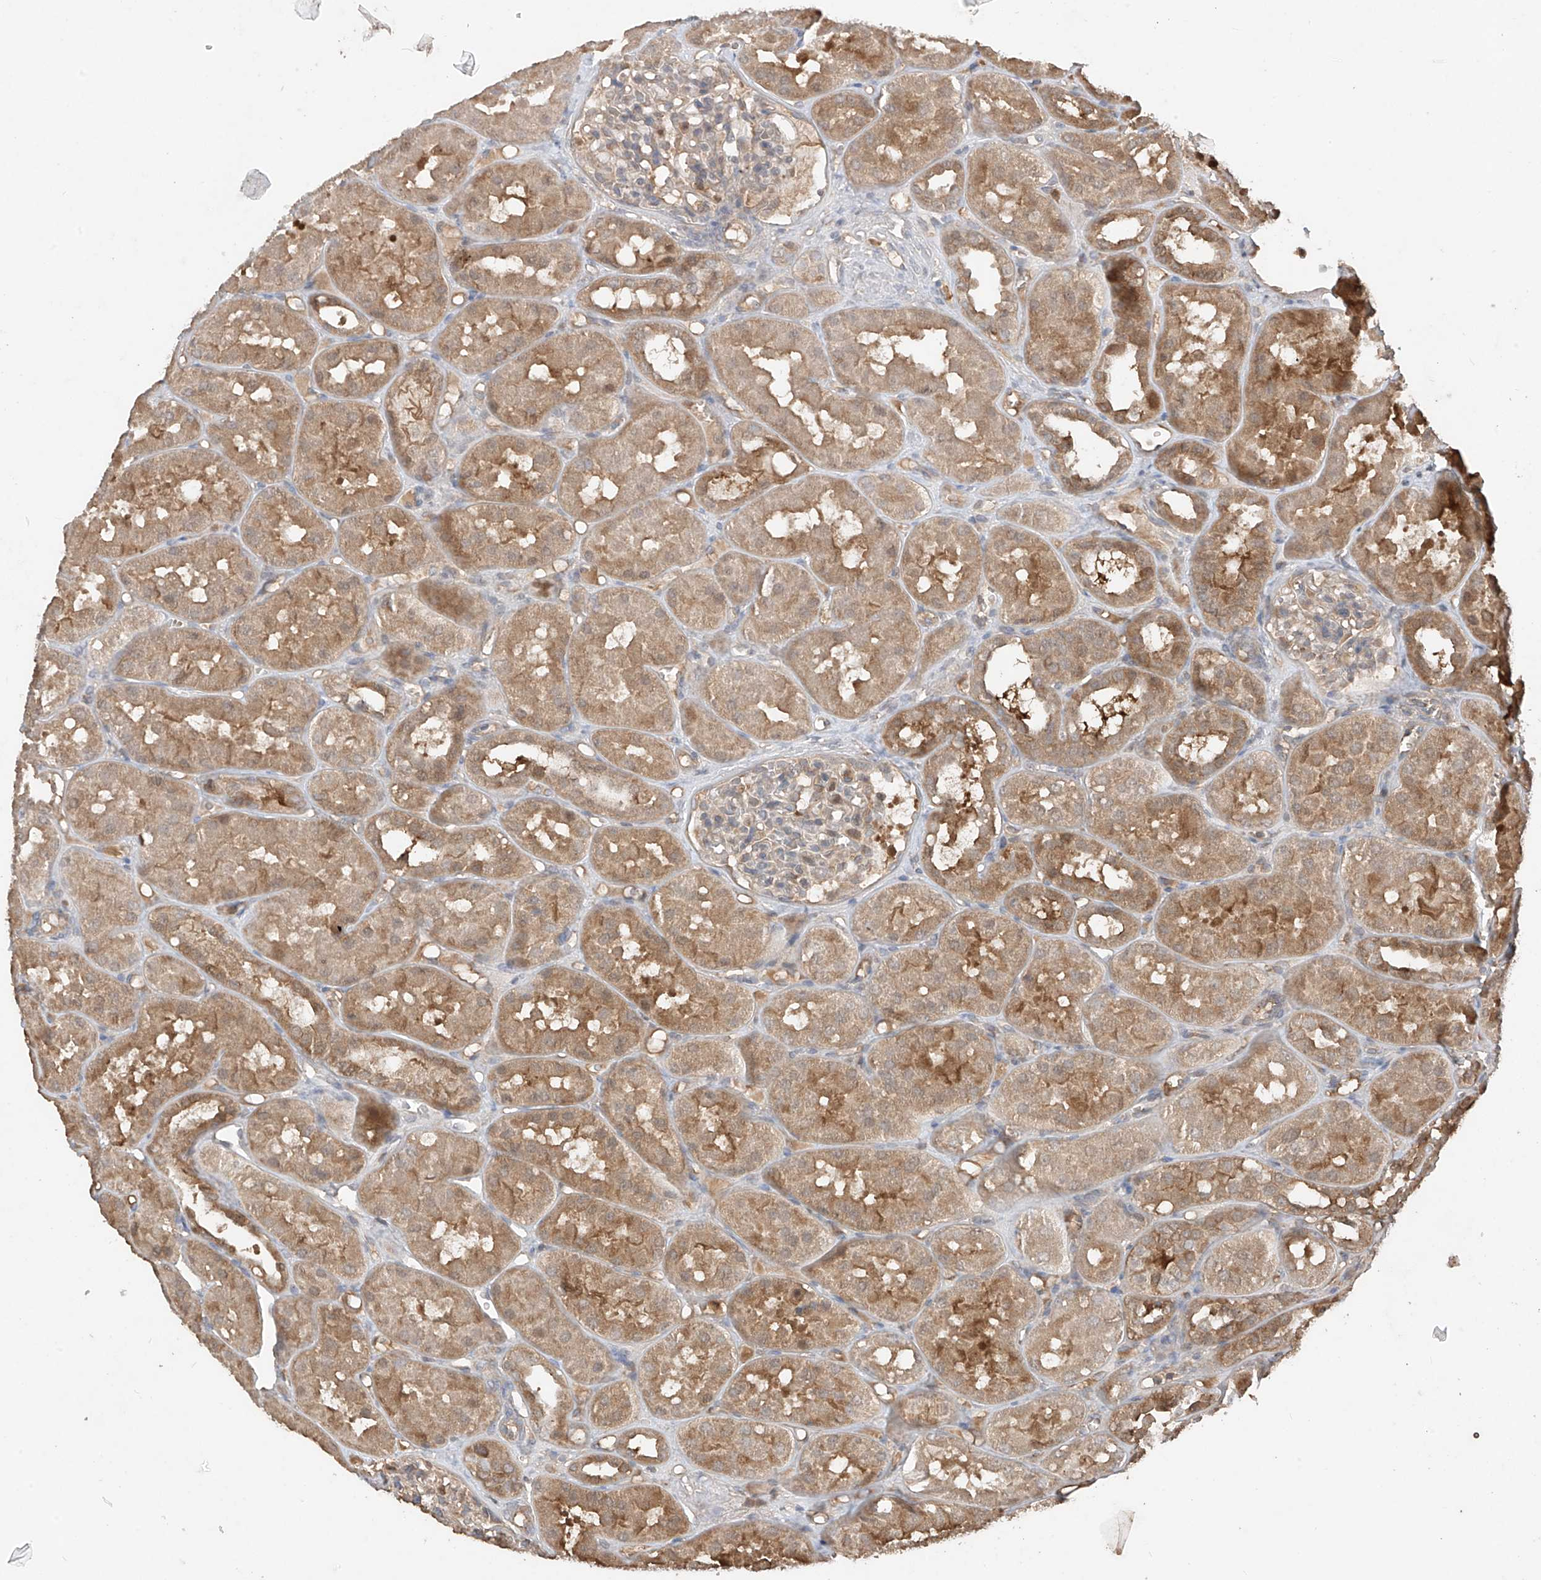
{"staining": {"intensity": "weak", "quantity": "<25%", "location": "cytoplasmic/membranous"}, "tissue": "kidney", "cell_type": "Cells in glomeruli", "image_type": "normal", "snomed": [{"axis": "morphology", "description": "Normal tissue, NOS"}, {"axis": "topography", "description": "Kidney"}], "caption": "Immunohistochemistry (IHC) of unremarkable human kidney displays no positivity in cells in glomeruli.", "gene": "CACNA2D4", "patient": {"sex": "male", "age": 16}}